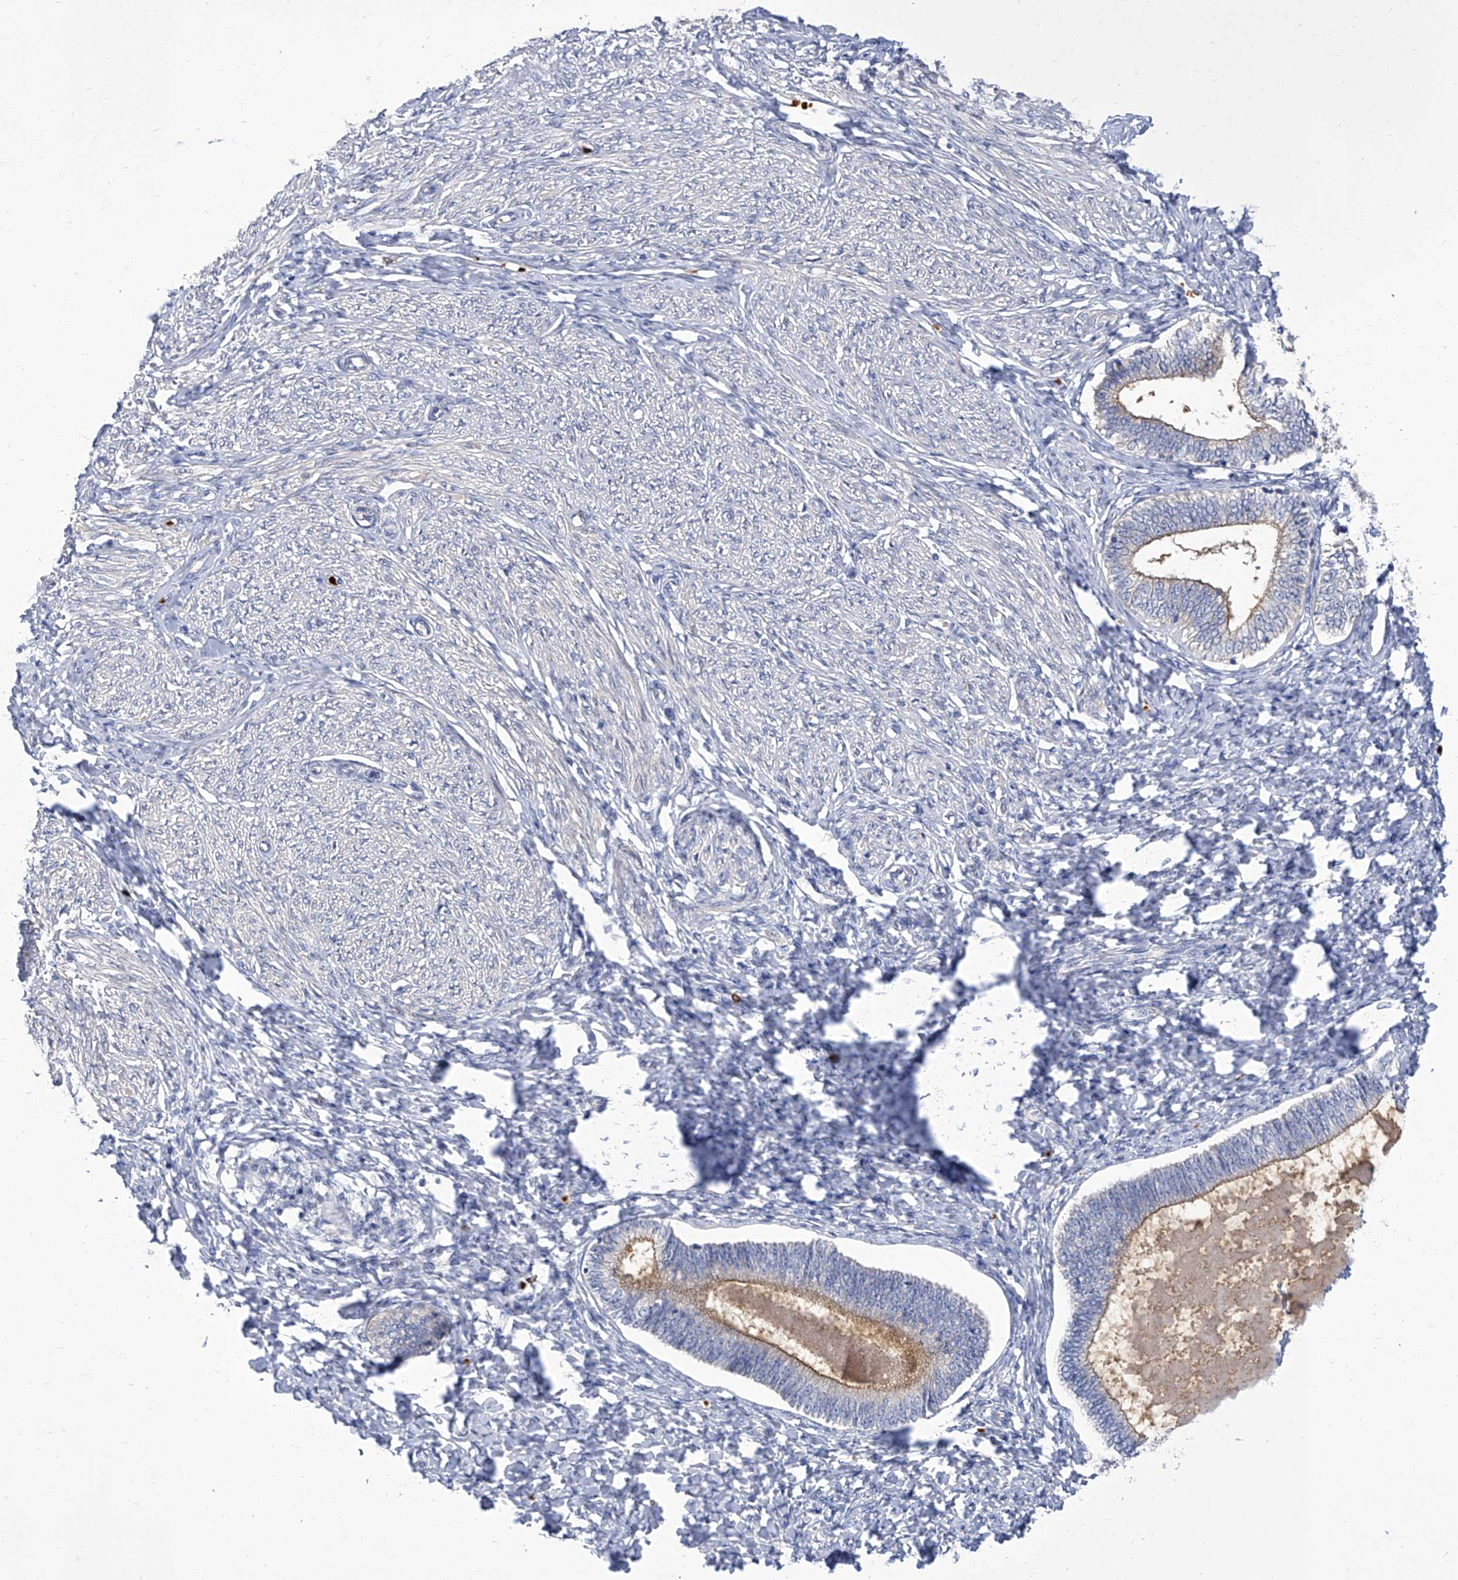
{"staining": {"intensity": "negative", "quantity": "none", "location": "none"}, "tissue": "endometrium", "cell_type": "Cells in endometrial stroma", "image_type": "normal", "snomed": [{"axis": "morphology", "description": "Normal tissue, NOS"}, {"axis": "topography", "description": "Endometrium"}], "caption": "This is a image of IHC staining of normal endometrium, which shows no staining in cells in endometrial stroma. (Brightfield microscopy of DAB (3,3'-diaminobenzidine) IHC at high magnification).", "gene": "PARD3", "patient": {"sex": "female", "age": 72}}